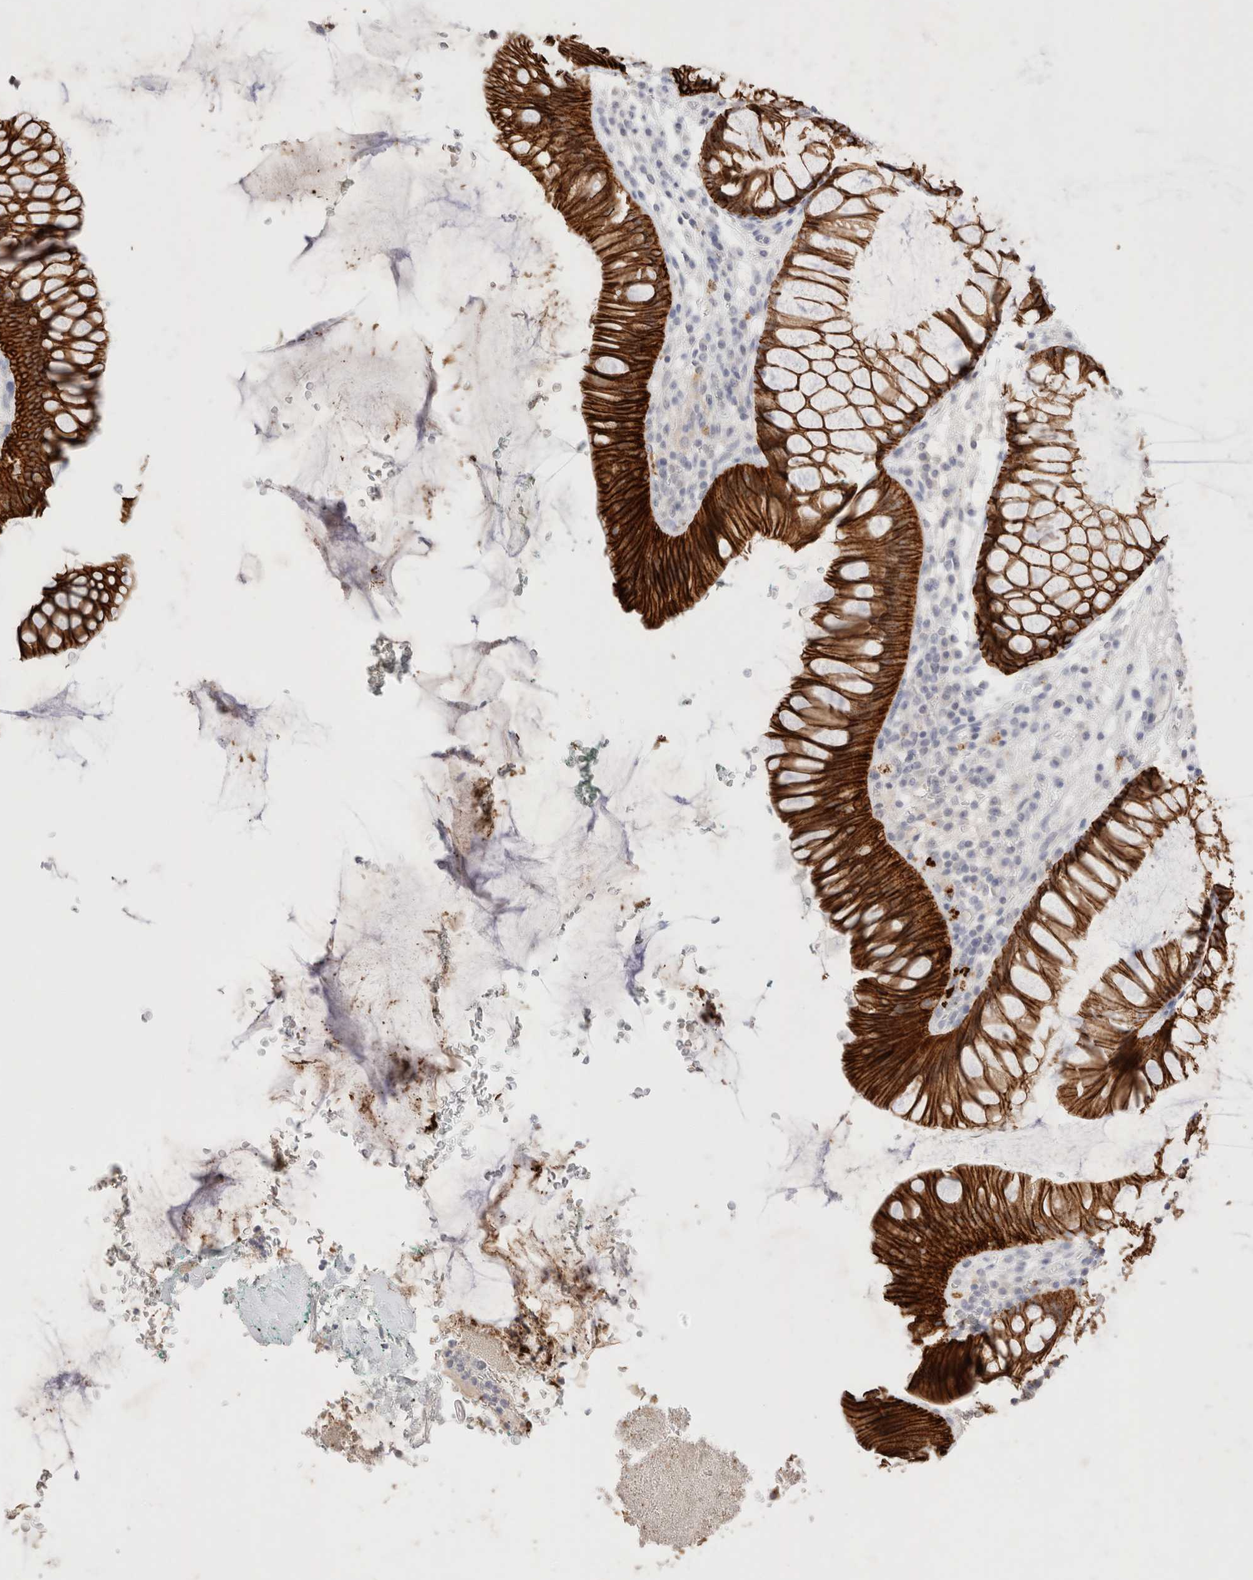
{"staining": {"intensity": "strong", "quantity": ">75%", "location": "cytoplasmic/membranous"}, "tissue": "rectum", "cell_type": "Glandular cells", "image_type": "normal", "snomed": [{"axis": "morphology", "description": "Normal tissue, NOS"}, {"axis": "topography", "description": "Rectum"}], "caption": "IHC (DAB) staining of normal rectum exhibits strong cytoplasmic/membranous protein expression in approximately >75% of glandular cells. (DAB IHC, brown staining for protein, blue staining for nuclei).", "gene": "EPCAM", "patient": {"sex": "male", "age": 51}}